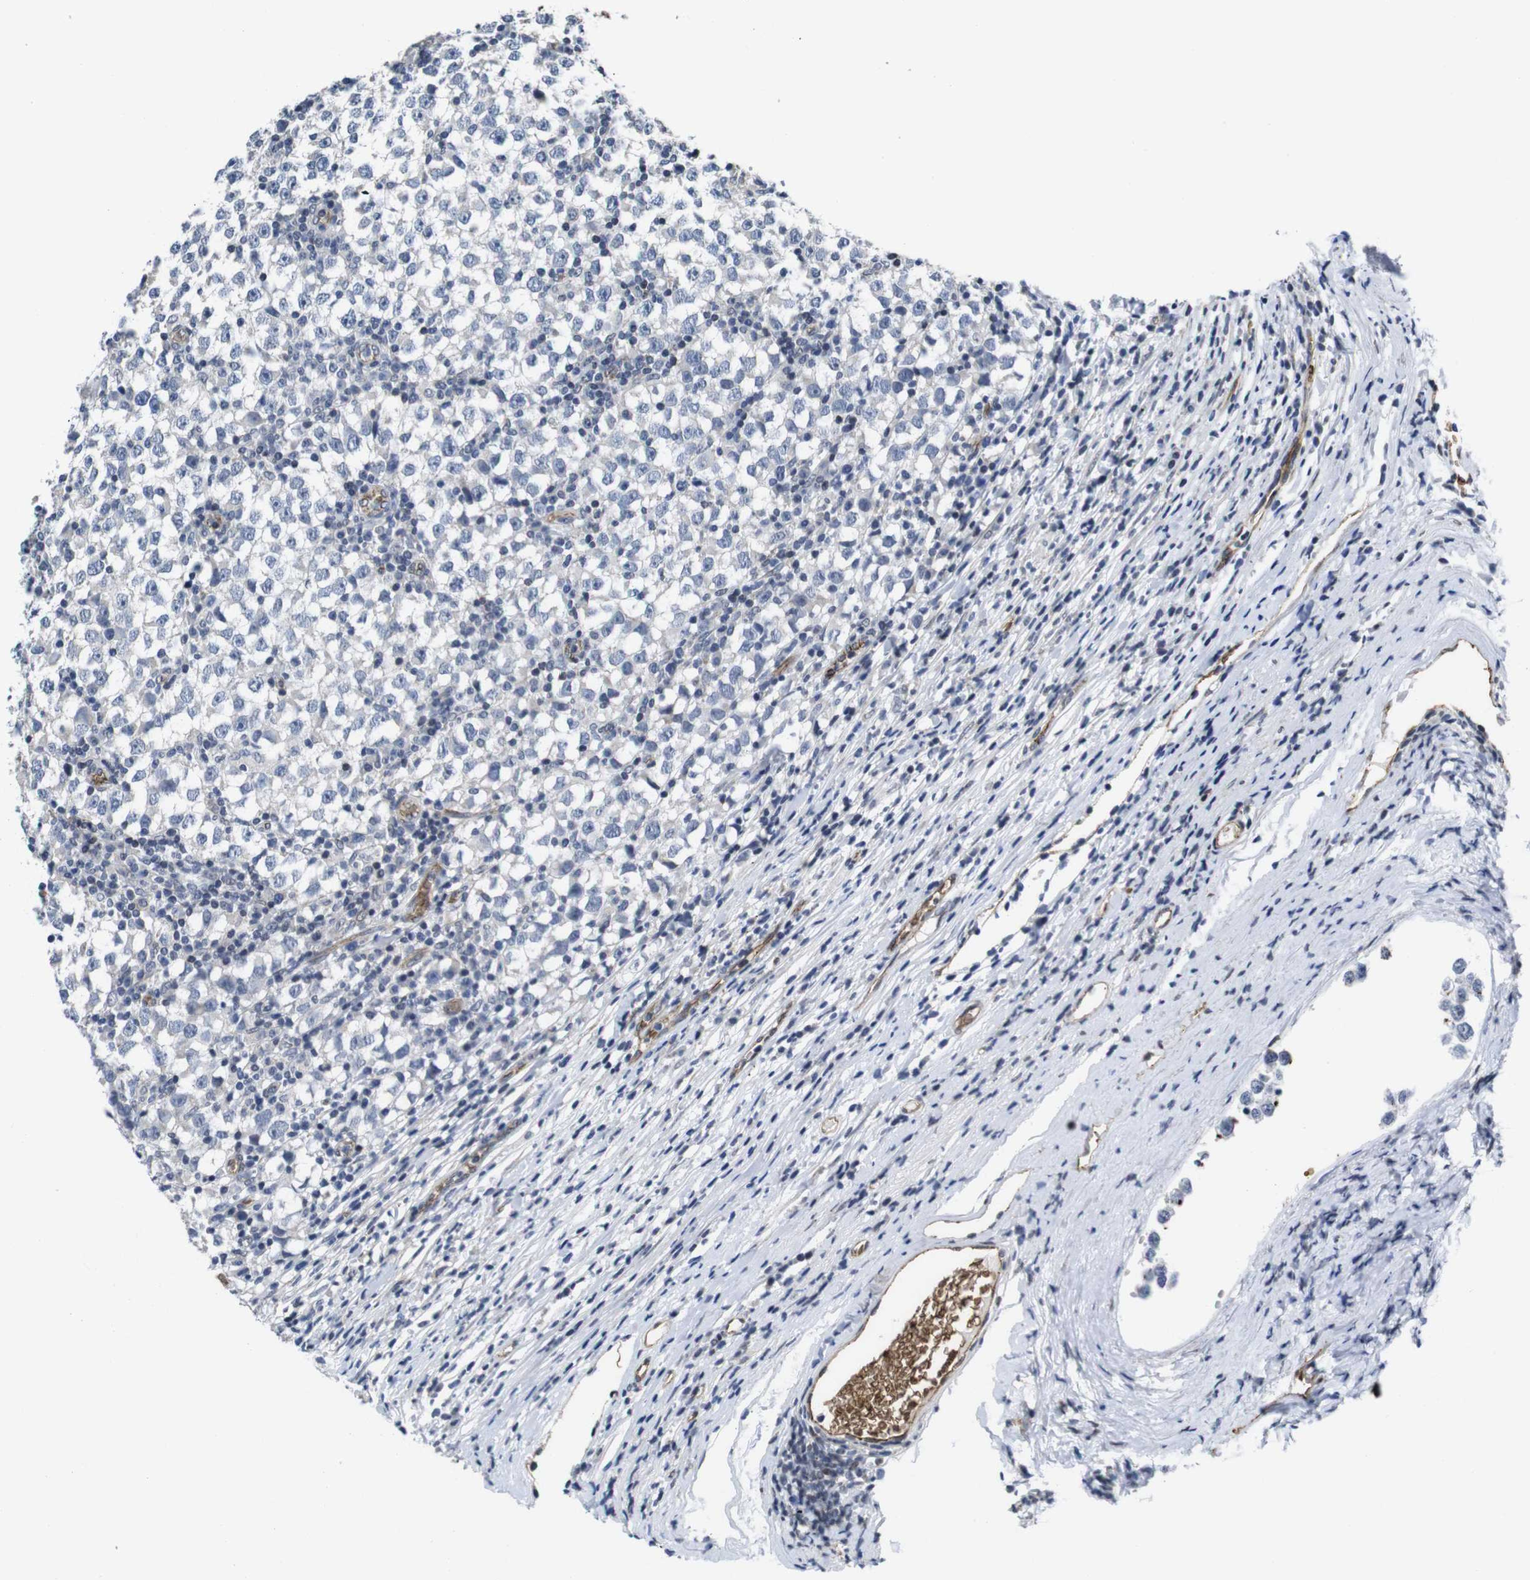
{"staining": {"intensity": "negative", "quantity": "none", "location": "none"}, "tissue": "testis cancer", "cell_type": "Tumor cells", "image_type": "cancer", "snomed": [{"axis": "morphology", "description": "Seminoma, NOS"}, {"axis": "topography", "description": "Testis"}], "caption": "IHC of testis seminoma demonstrates no positivity in tumor cells.", "gene": "SOCS3", "patient": {"sex": "male", "age": 65}}